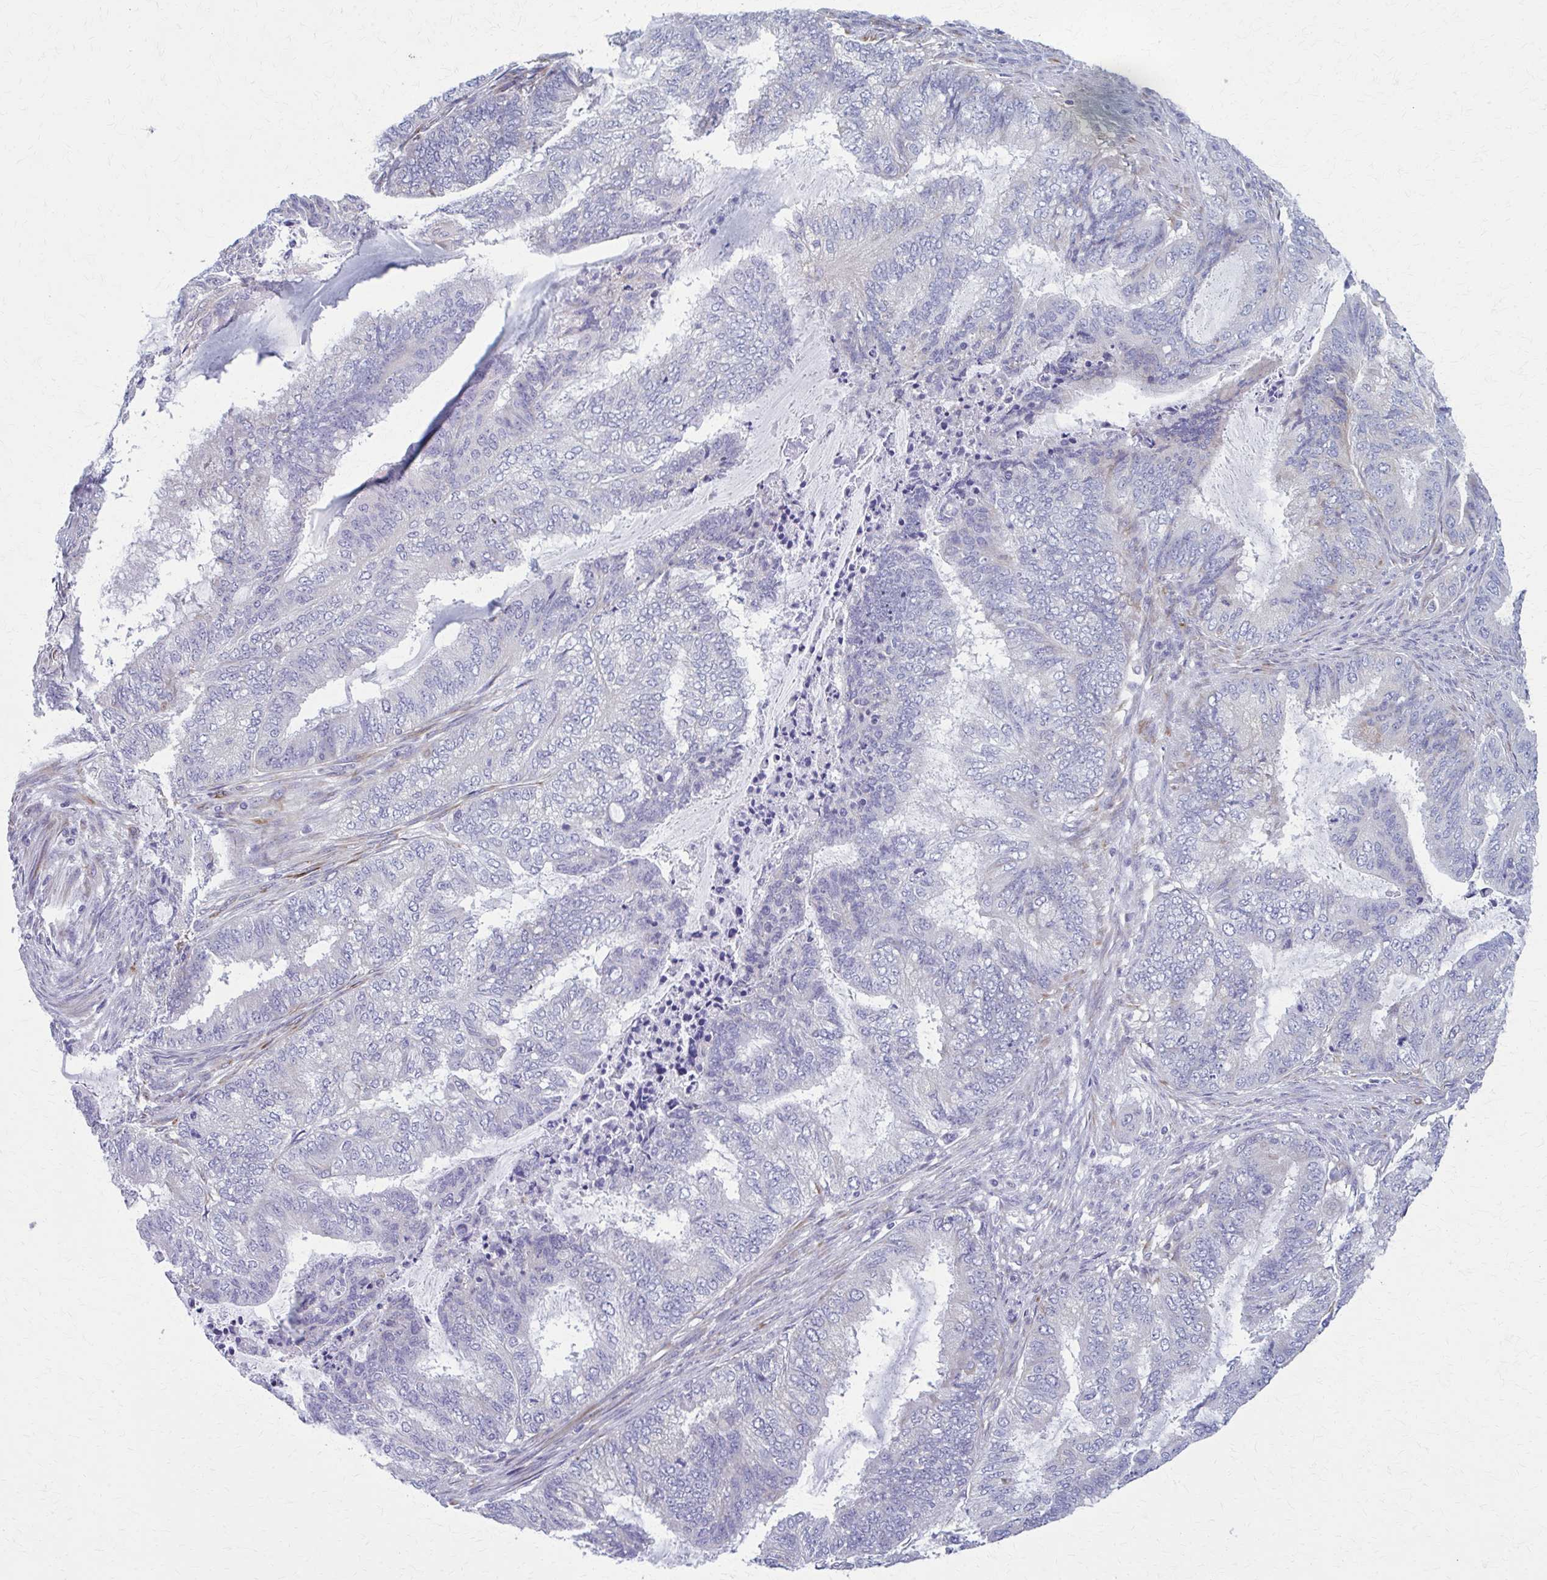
{"staining": {"intensity": "negative", "quantity": "none", "location": "none"}, "tissue": "endometrial cancer", "cell_type": "Tumor cells", "image_type": "cancer", "snomed": [{"axis": "morphology", "description": "Adenocarcinoma, NOS"}, {"axis": "topography", "description": "Endometrium"}], "caption": "Protein analysis of endometrial adenocarcinoma exhibits no significant positivity in tumor cells.", "gene": "SPATS2L", "patient": {"sex": "female", "age": 51}}